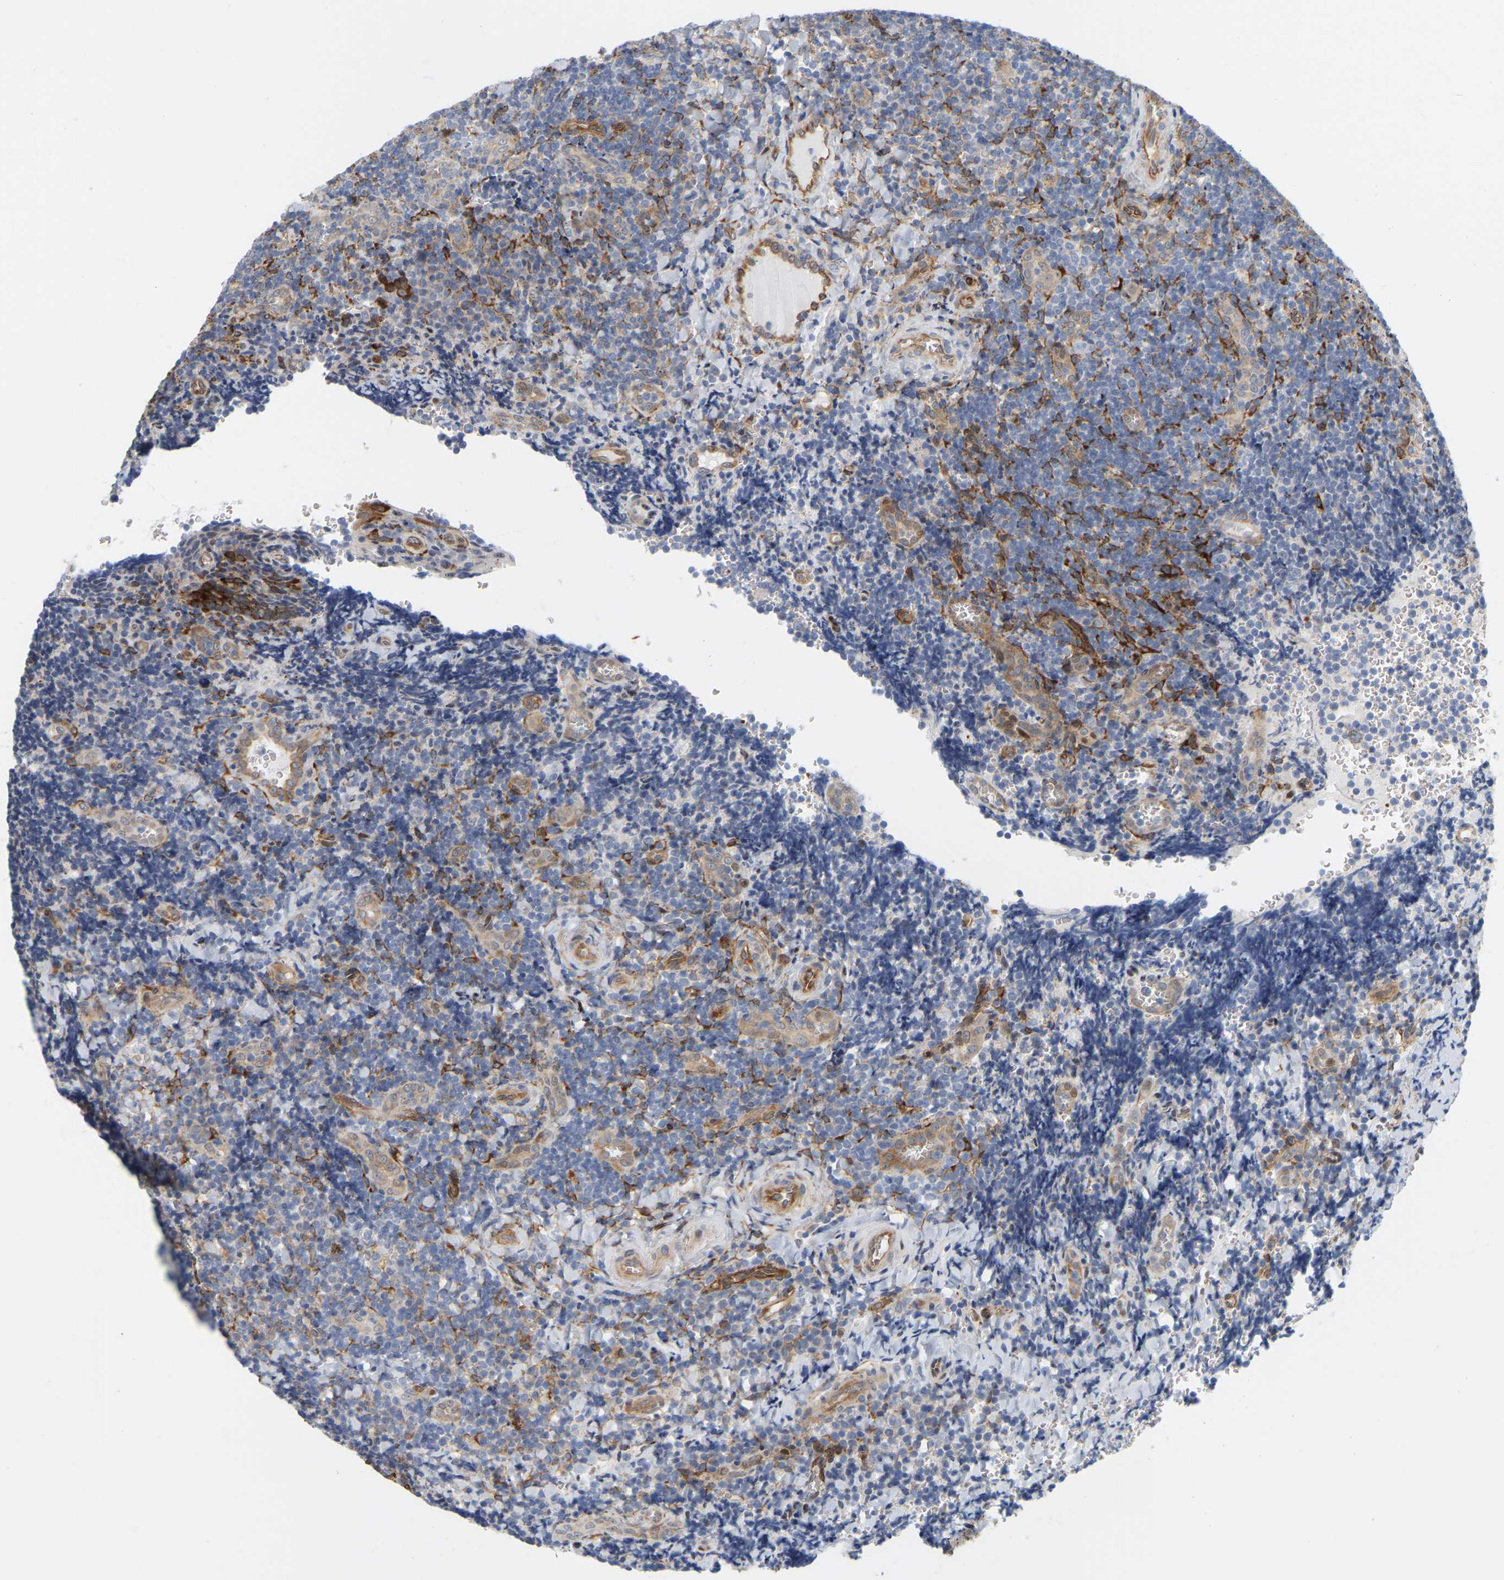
{"staining": {"intensity": "weak", "quantity": "<25%", "location": "cytoplasmic/membranous"}, "tissue": "tonsil", "cell_type": "Germinal center cells", "image_type": "normal", "snomed": [{"axis": "morphology", "description": "Normal tissue, NOS"}, {"axis": "morphology", "description": "Inflammation, NOS"}, {"axis": "topography", "description": "Tonsil"}], "caption": "Immunohistochemistry of benign human tonsil shows no staining in germinal center cells.", "gene": "RAPH1", "patient": {"sex": "female", "age": 31}}